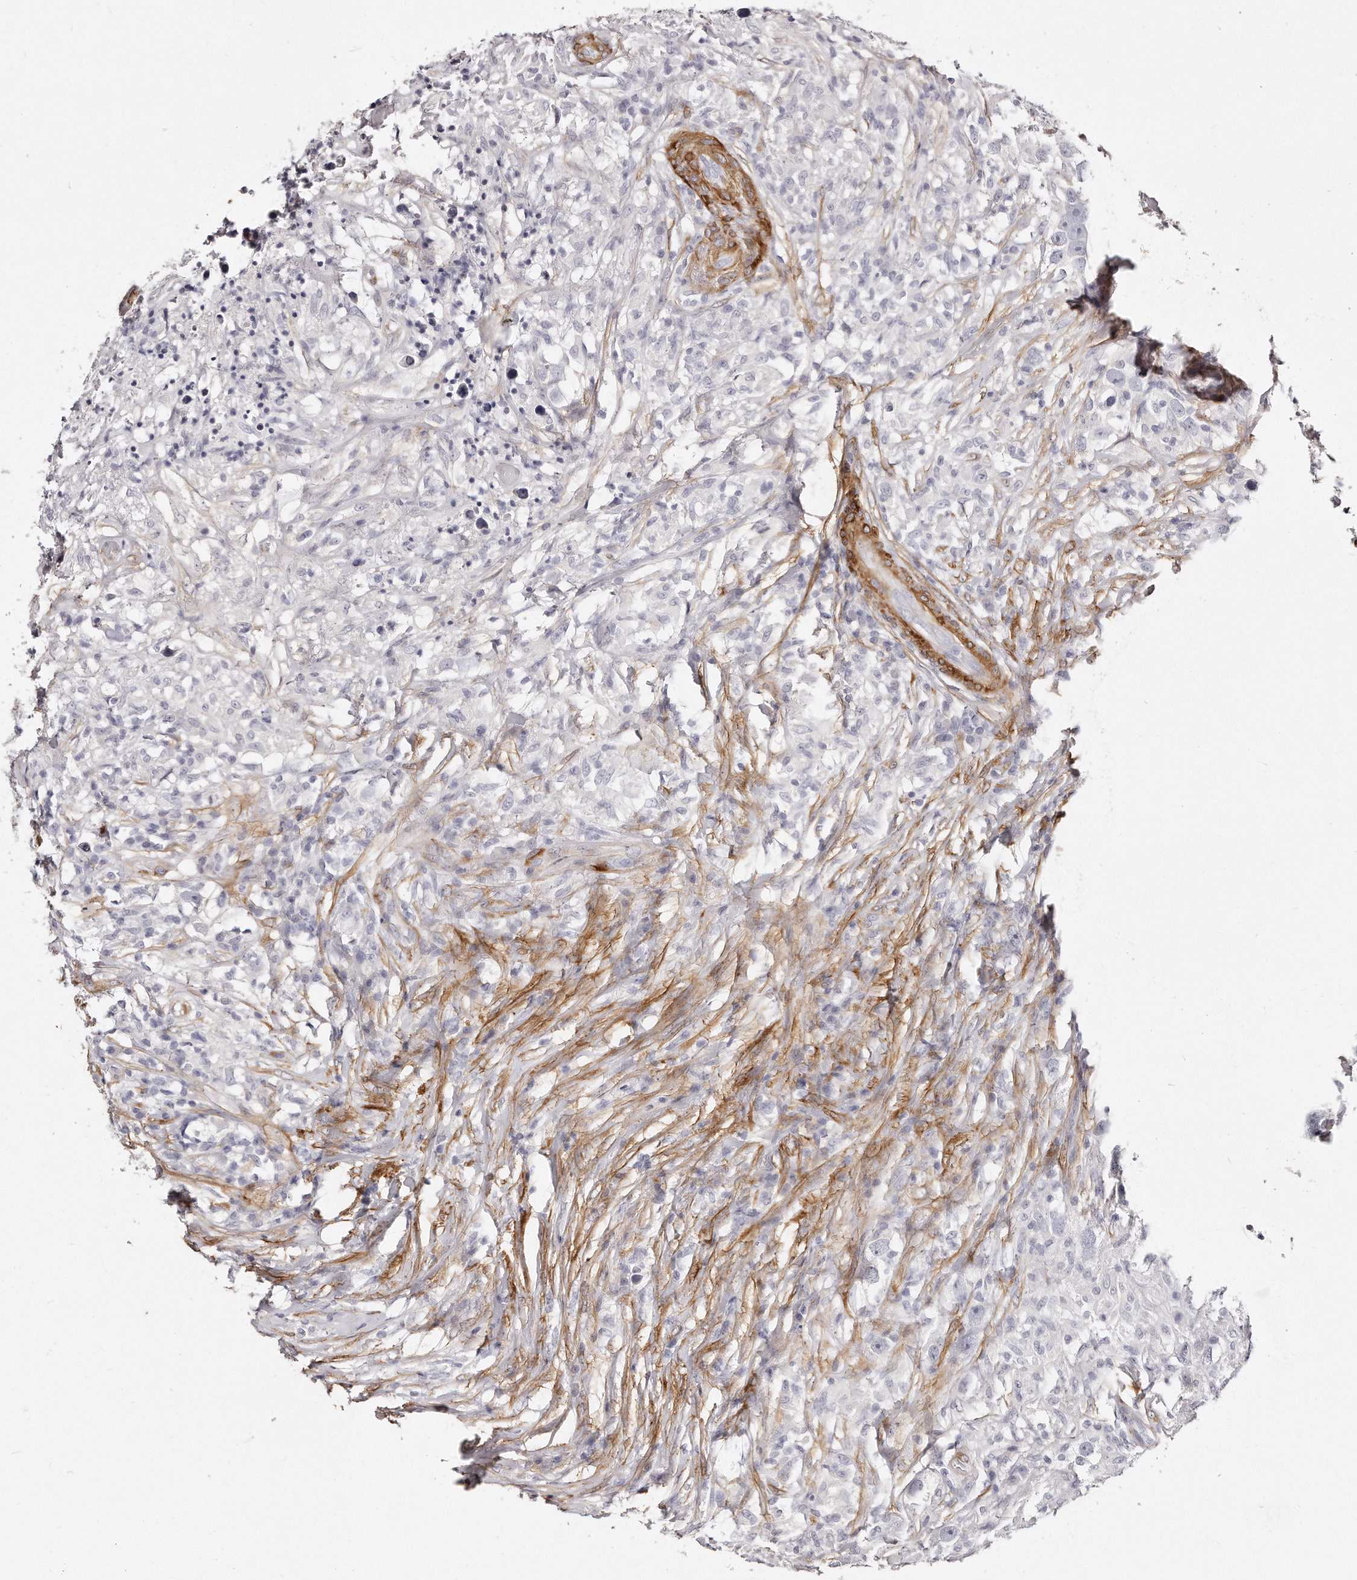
{"staining": {"intensity": "negative", "quantity": "none", "location": "none"}, "tissue": "testis cancer", "cell_type": "Tumor cells", "image_type": "cancer", "snomed": [{"axis": "morphology", "description": "Seminoma, NOS"}, {"axis": "topography", "description": "Testis"}], "caption": "Tumor cells show no significant staining in testis cancer (seminoma). Brightfield microscopy of immunohistochemistry (IHC) stained with DAB (3,3'-diaminobenzidine) (brown) and hematoxylin (blue), captured at high magnification.", "gene": "LMOD1", "patient": {"sex": "male", "age": 49}}